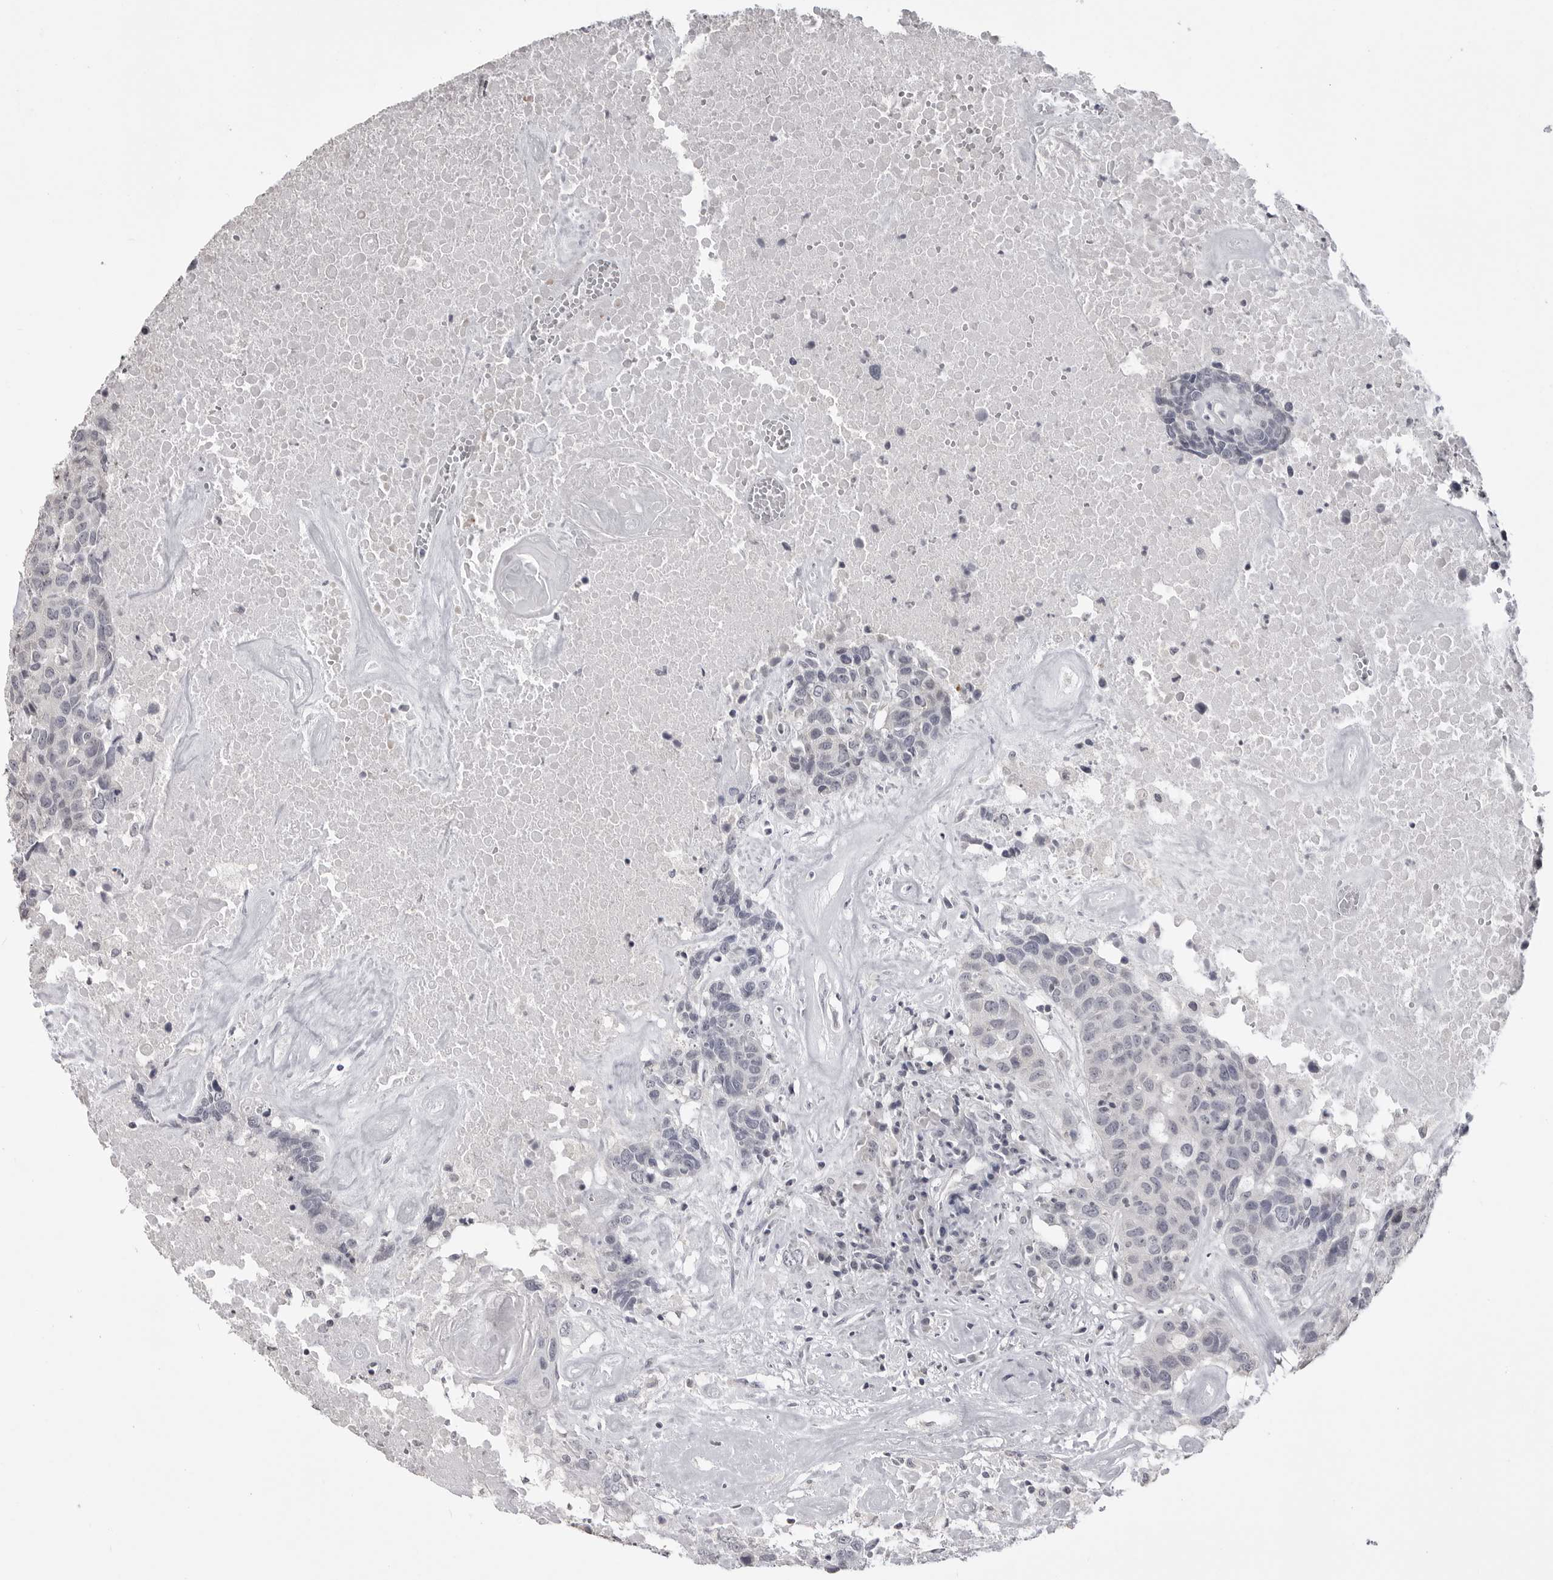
{"staining": {"intensity": "negative", "quantity": "none", "location": "none"}, "tissue": "head and neck cancer", "cell_type": "Tumor cells", "image_type": "cancer", "snomed": [{"axis": "morphology", "description": "Squamous cell carcinoma, NOS"}, {"axis": "topography", "description": "Head-Neck"}], "caption": "Immunohistochemical staining of human squamous cell carcinoma (head and neck) demonstrates no significant positivity in tumor cells.", "gene": "GPN2", "patient": {"sex": "male", "age": 66}}